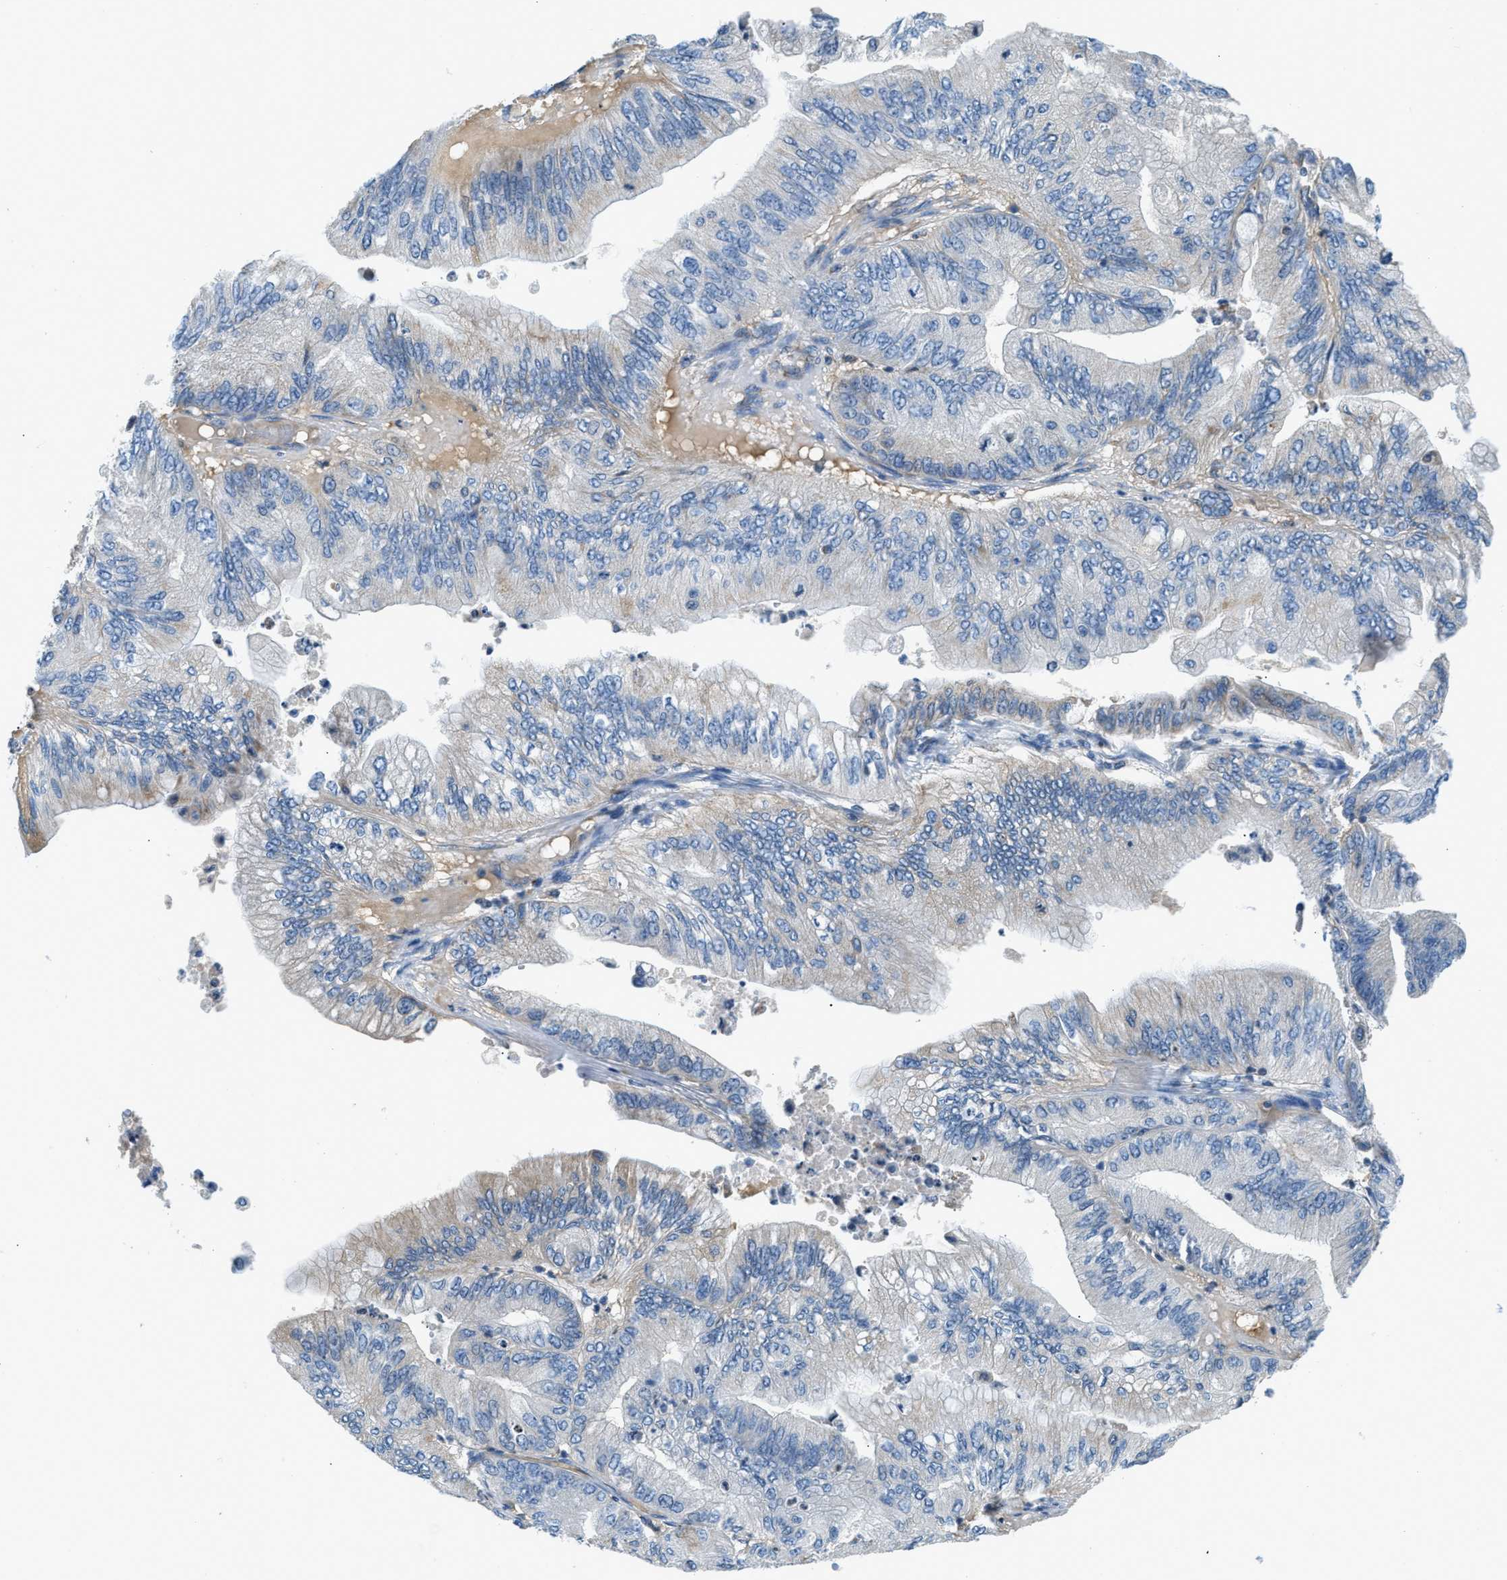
{"staining": {"intensity": "negative", "quantity": "none", "location": "none"}, "tissue": "ovarian cancer", "cell_type": "Tumor cells", "image_type": "cancer", "snomed": [{"axis": "morphology", "description": "Cystadenocarcinoma, mucinous, NOS"}, {"axis": "topography", "description": "Ovary"}], "caption": "DAB (3,3'-diaminobenzidine) immunohistochemical staining of ovarian mucinous cystadenocarcinoma exhibits no significant expression in tumor cells. (Brightfield microscopy of DAB IHC at high magnification).", "gene": "ACADVL", "patient": {"sex": "female", "age": 61}}